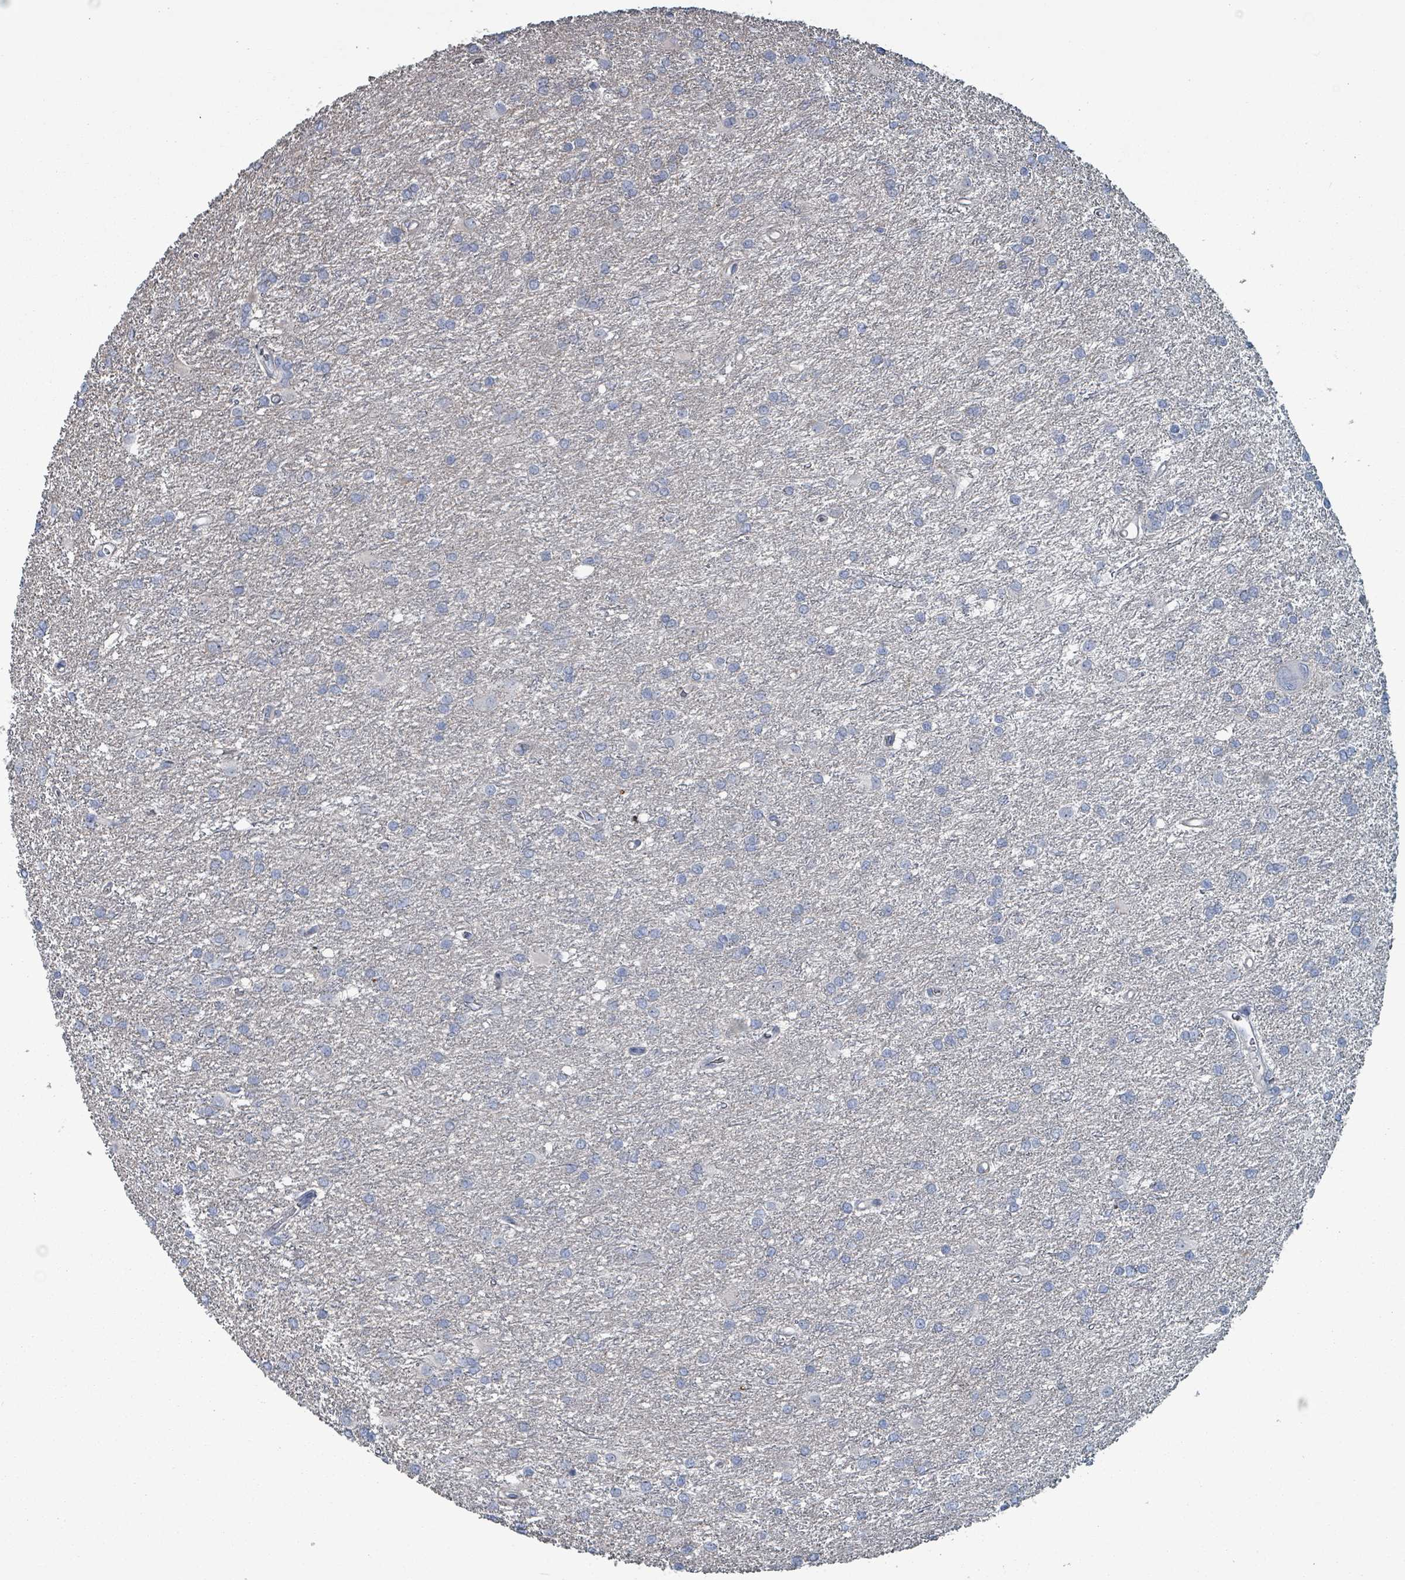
{"staining": {"intensity": "negative", "quantity": "none", "location": "none"}, "tissue": "glioma", "cell_type": "Tumor cells", "image_type": "cancer", "snomed": [{"axis": "morphology", "description": "Glioma, malignant, High grade"}, {"axis": "topography", "description": "Brain"}], "caption": "There is no significant expression in tumor cells of high-grade glioma (malignant).", "gene": "TAAR5", "patient": {"sex": "female", "age": 50}}